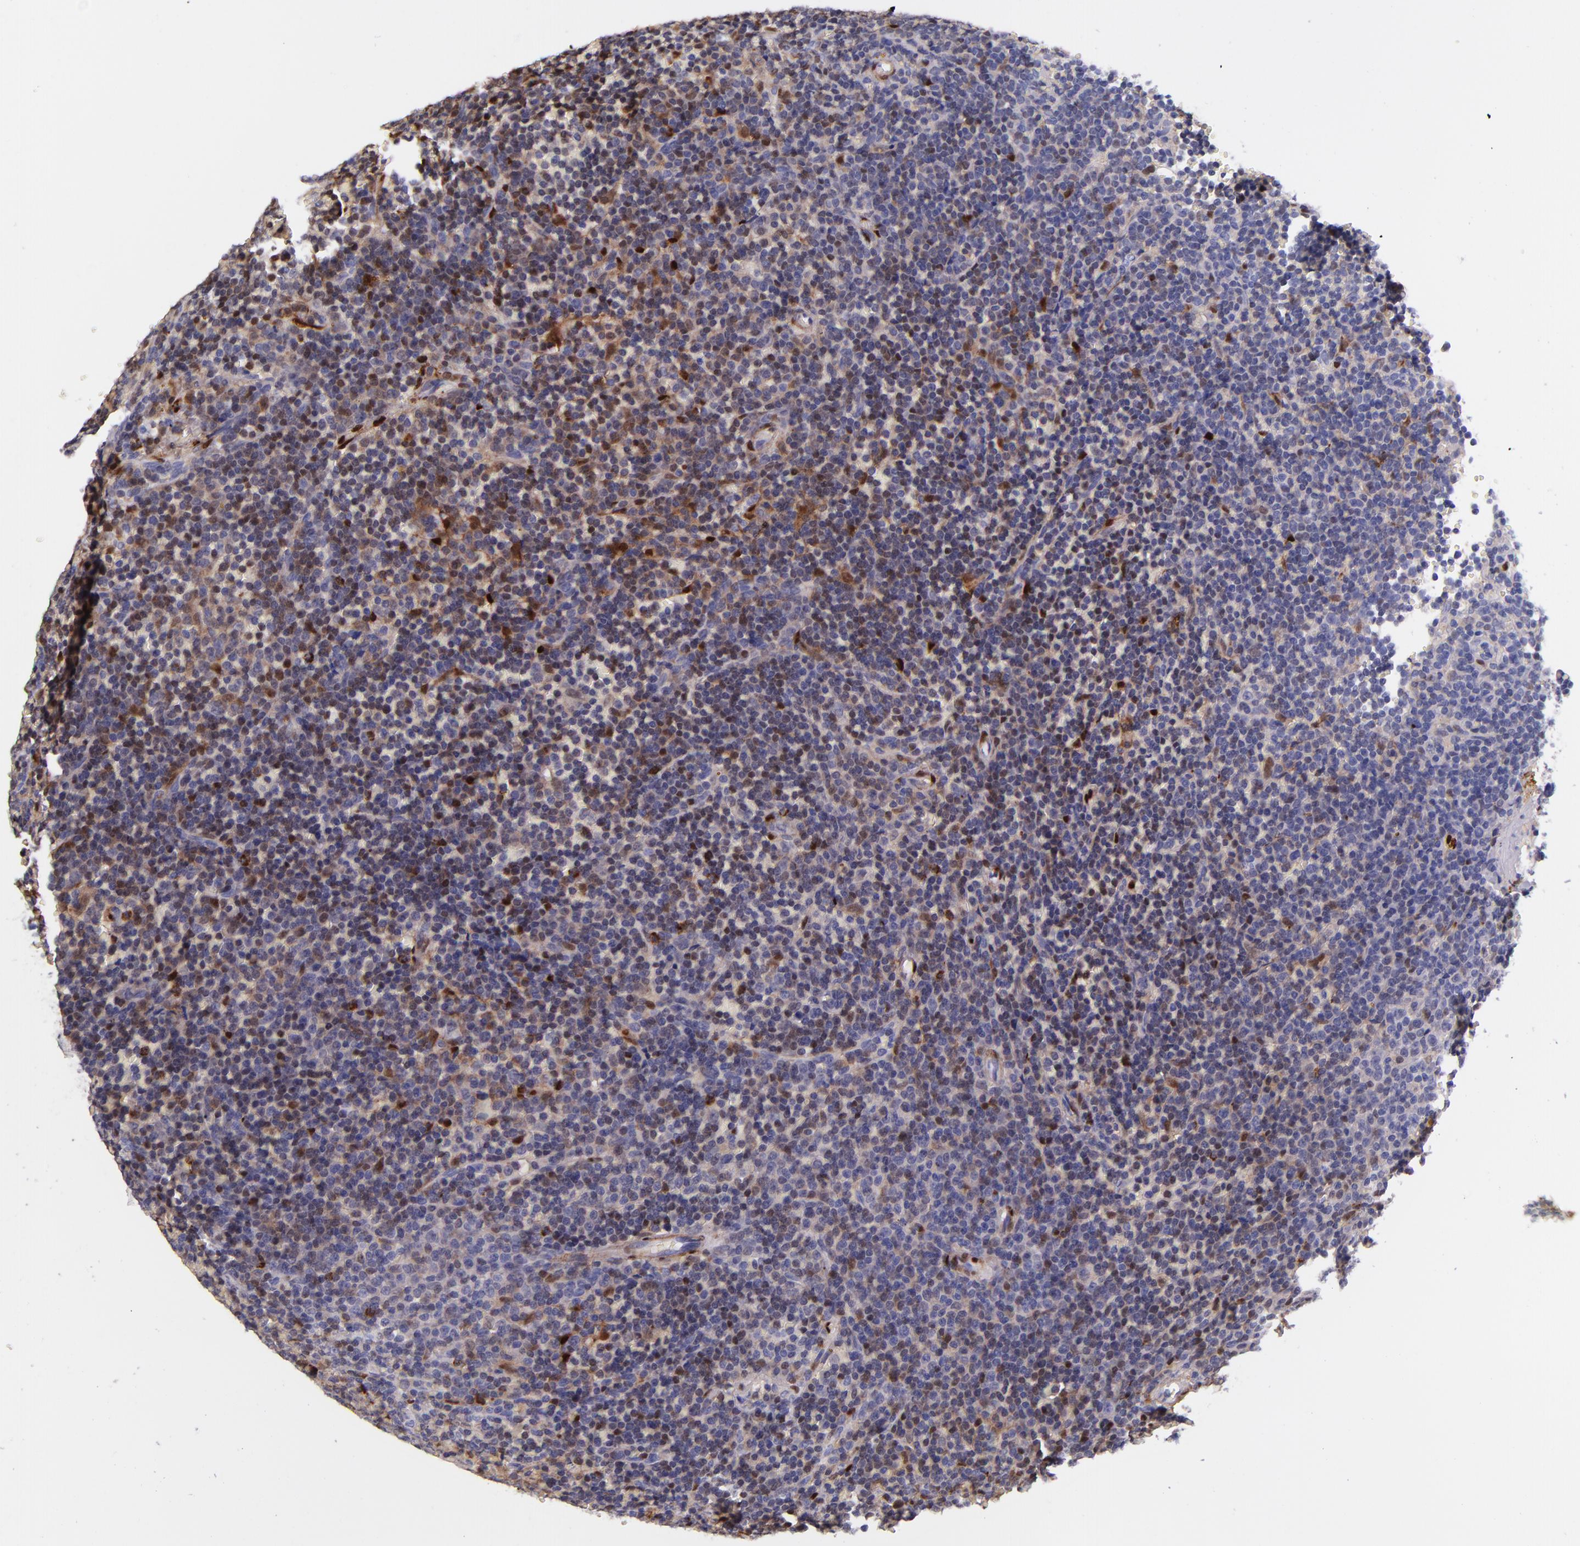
{"staining": {"intensity": "weak", "quantity": "25%-75%", "location": "cytoplasmic/membranous"}, "tissue": "lymphoma", "cell_type": "Tumor cells", "image_type": "cancer", "snomed": [{"axis": "morphology", "description": "Malignant lymphoma, non-Hodgkin's type, Low grade"}, {"axis": "topography", "description": "Spleen"}], "caption": "A histopathology image of lymphoma stained for a protein reveals weak cytoplasmic/membranous brown staining in tumor cells.", "gene": "LGALS1", "patient": {"sex": "male", "age": 80}}